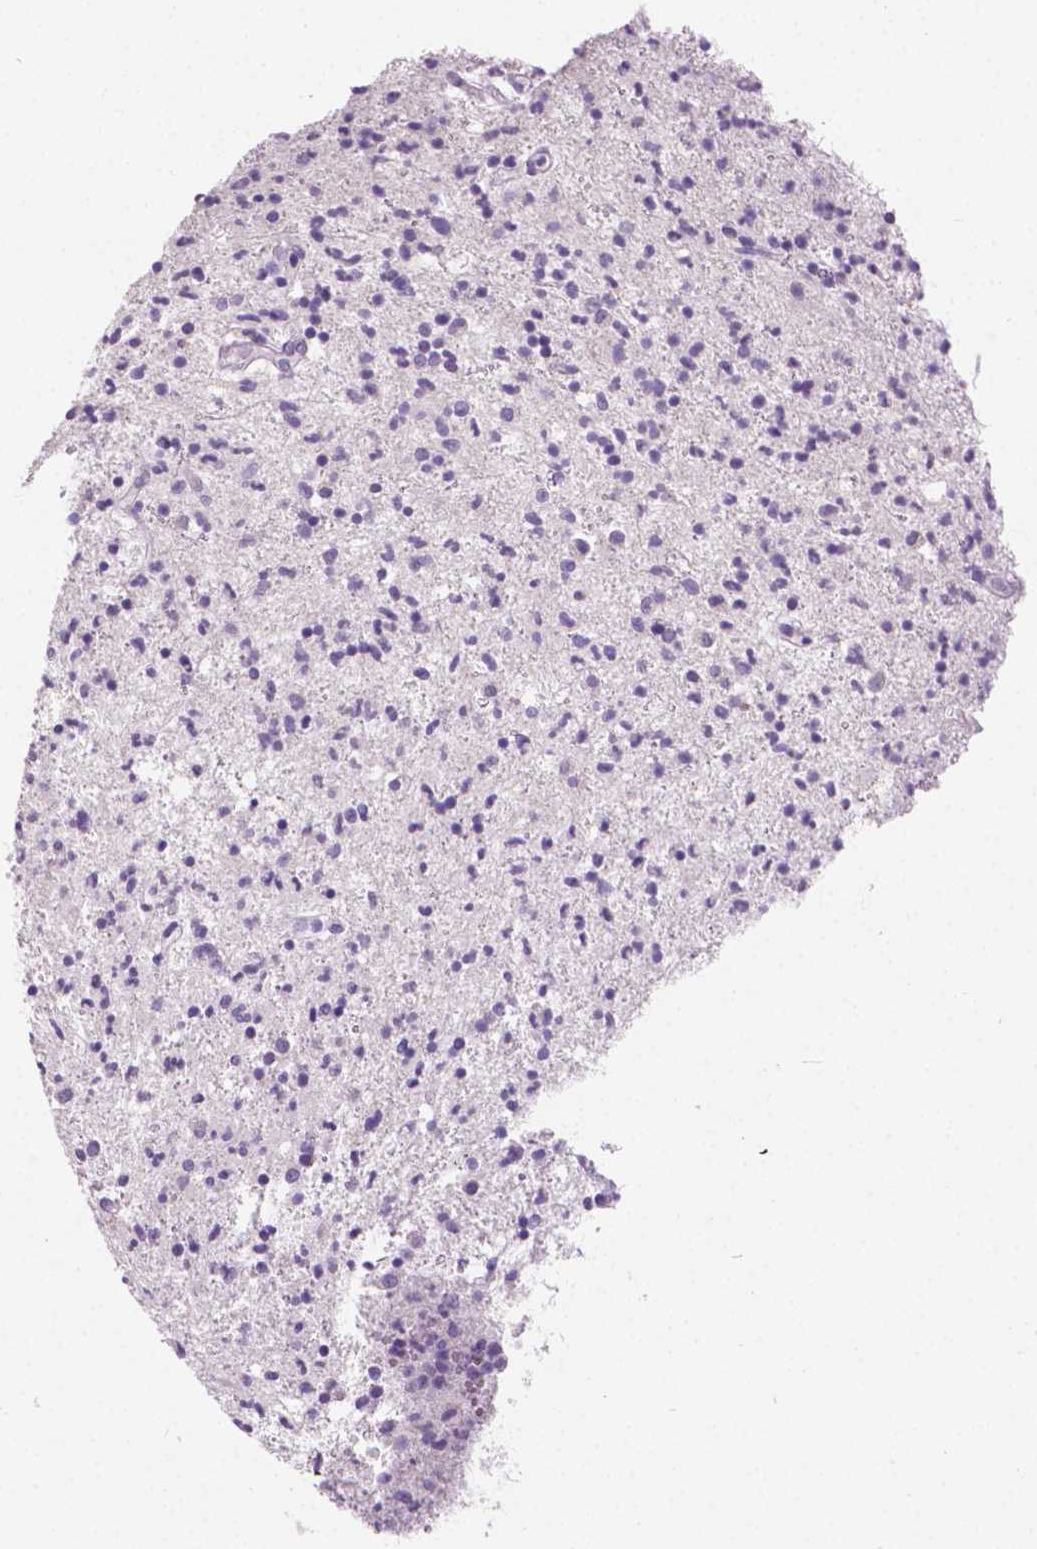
{"staining": {"intensity": "negative", "quantity": "none", "location": "none"}, "tissue": "glioma", "cell_type": "Tumor cells", "image_type": "cancer", "snomed": [{"axis": "morphology", "description": "Glioma, malignant, Low grade"}, {"axis": "topography", "description": "Brain"}], "caption": "The immunohistochemistry photomicrograph has no significant positivity in tumor cells of low-grade glioma (malignant) tissue. (DAB (3,3'-diaminobenzidine) immunohistochemistry (IHC), high magnification).", "gene": "TNNI2", "patient": {"sex": "male", "age": 64}}